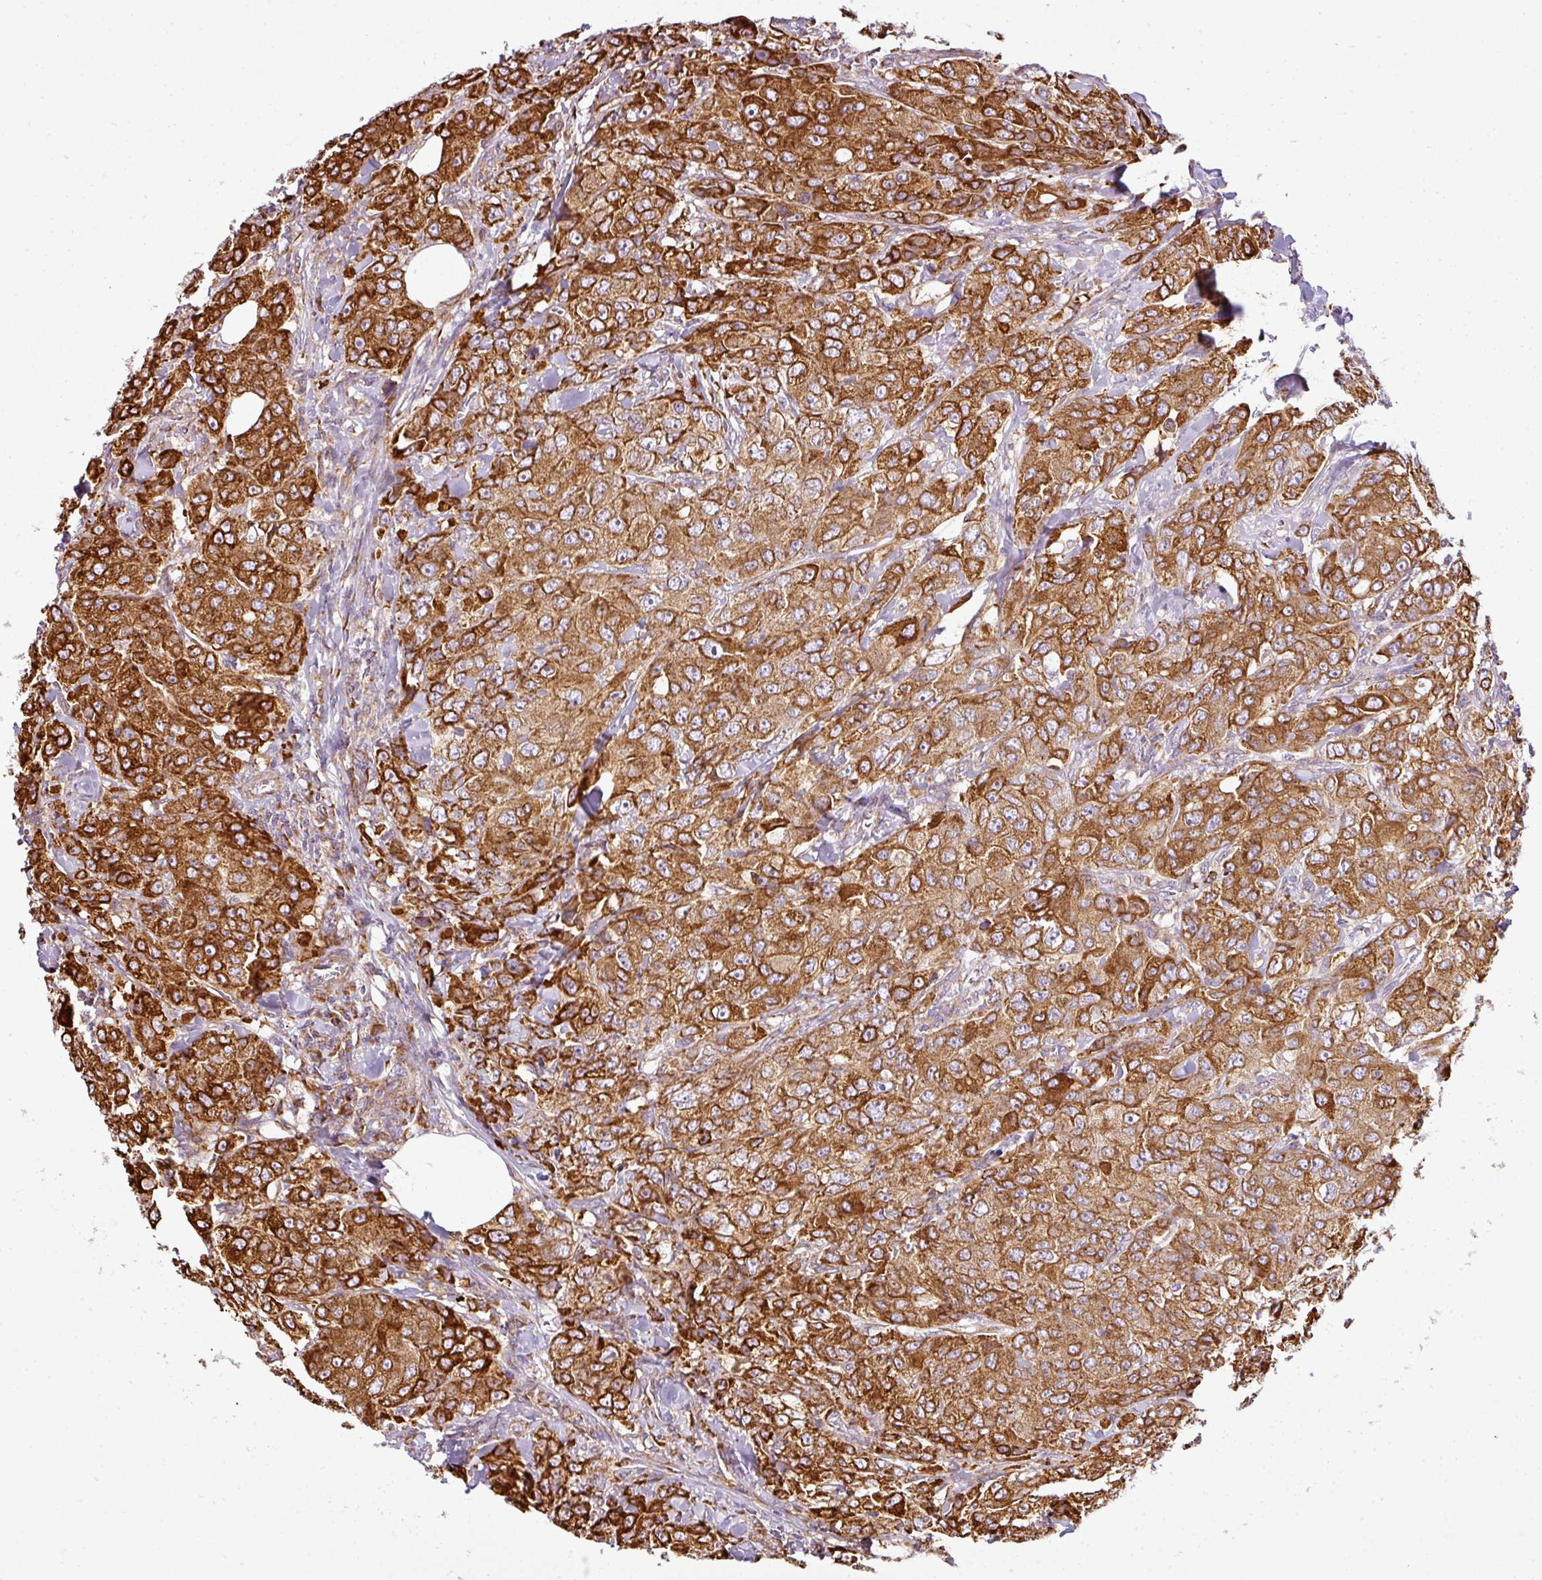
{"staining": {"intensity": "strong", "quantity": ">75%", "location": "cytoplasmic/membranous"}, "tissue": "breast cancer", "cell_type": "Tumor cells", "image_type": "cancer", "snomed": [{"axis": "morphology", "description": "Duct carcinoma"}, {"axis": "topography", "description": "Breast"}], "caption": "Protein expression analysis of intraductal carcinoma (breast) displays strong cytoplasmic/membranous positivity in about >75% of tumor cells. The protein of interest is stained brown, and the nuclei are stained in blue (DAB (3,3'-diaminobenzidine) IHC with brightfield microscopy, high magnification).", "gene": "ANKRD18A", "patient": {"sex": "female", "age": 43}}